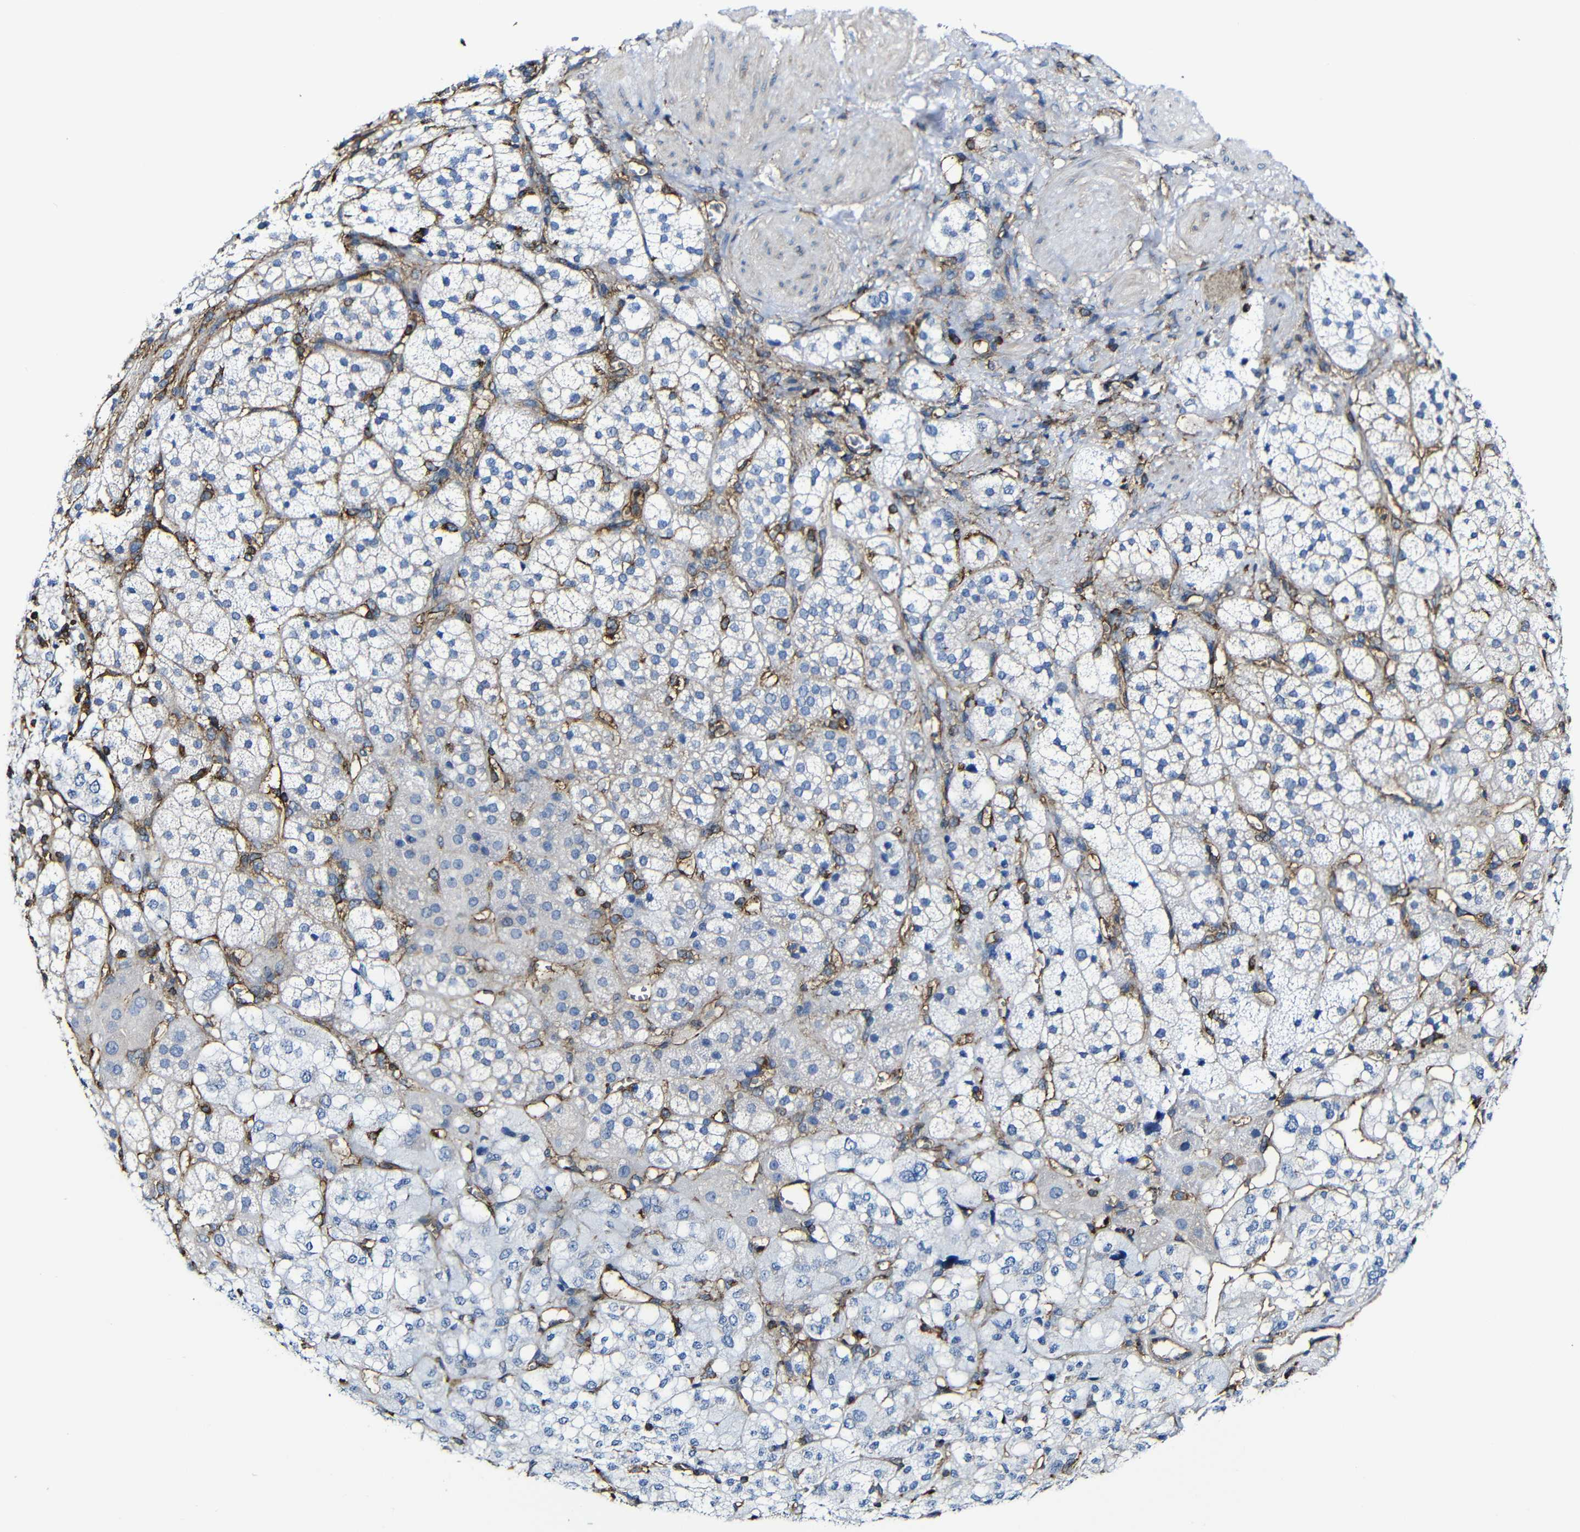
{"staining": {"intensity": "moderate", "quantity": "<25%", "location": "cytoplasmic/membranous"}, "tissue": "adrenal gland", "cell_type": "Glandular cells", "image_type": "normal", "snomed": [{"axis": "morphology", "description": "Normal tissue, NOS"}, {"axis": "topography", "description": "Adrenal gland"}], "caption": "High-power microscopy captured an immunohistochemistry (IHC) image of unremarkable adrenal gland, revealing moderate cytoplasmic/membranous staining in about <25% of glandular cells. (DAB (3,3'-diaminobenzidine) IHC with brightfield microscopy, high magnification).", "gene": "MSN", "patient": {"sex": "male", "age": 56}}